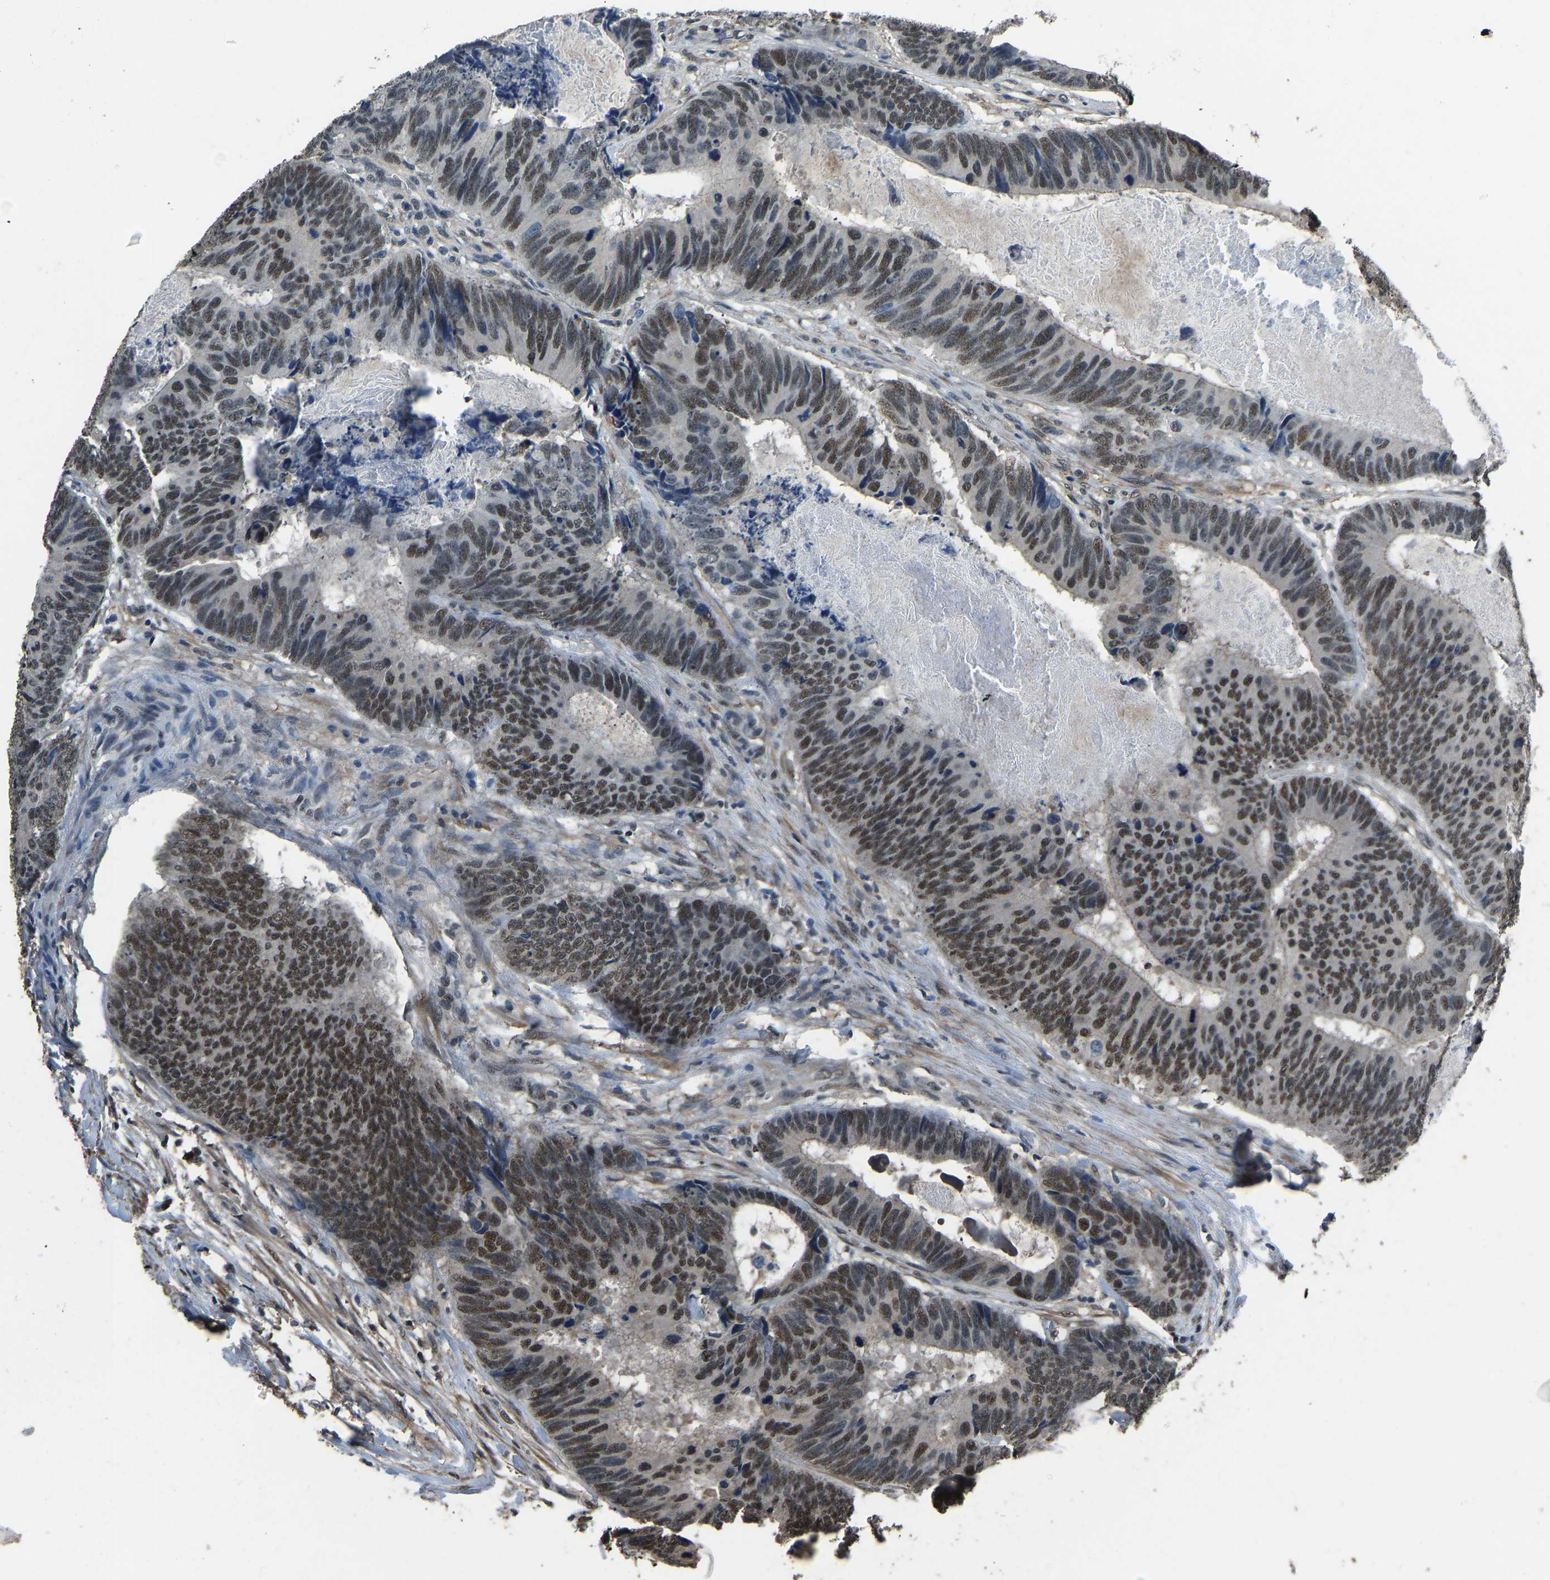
{"staining": {"intensity": "moderate", "quantity": ">75%", "location": "nuclear"}, "tissue": "colorectal cancer", "cell_type": "Tumor cells", "image_type": "cancer", "snomed": [{"axis": "morphology", "description": "Adenocarcinoma, NOS"}, {"axis": "topography", "description": "Colon"}], "caption": "Immunohistochemistry of human adenocarcinoma (colorectal) exhibits medium levels of moderate nuclear expression in approximately >75% of tumor cells.", "gene": "TOX4", "patient": {"sex": "male", "age": 56}}